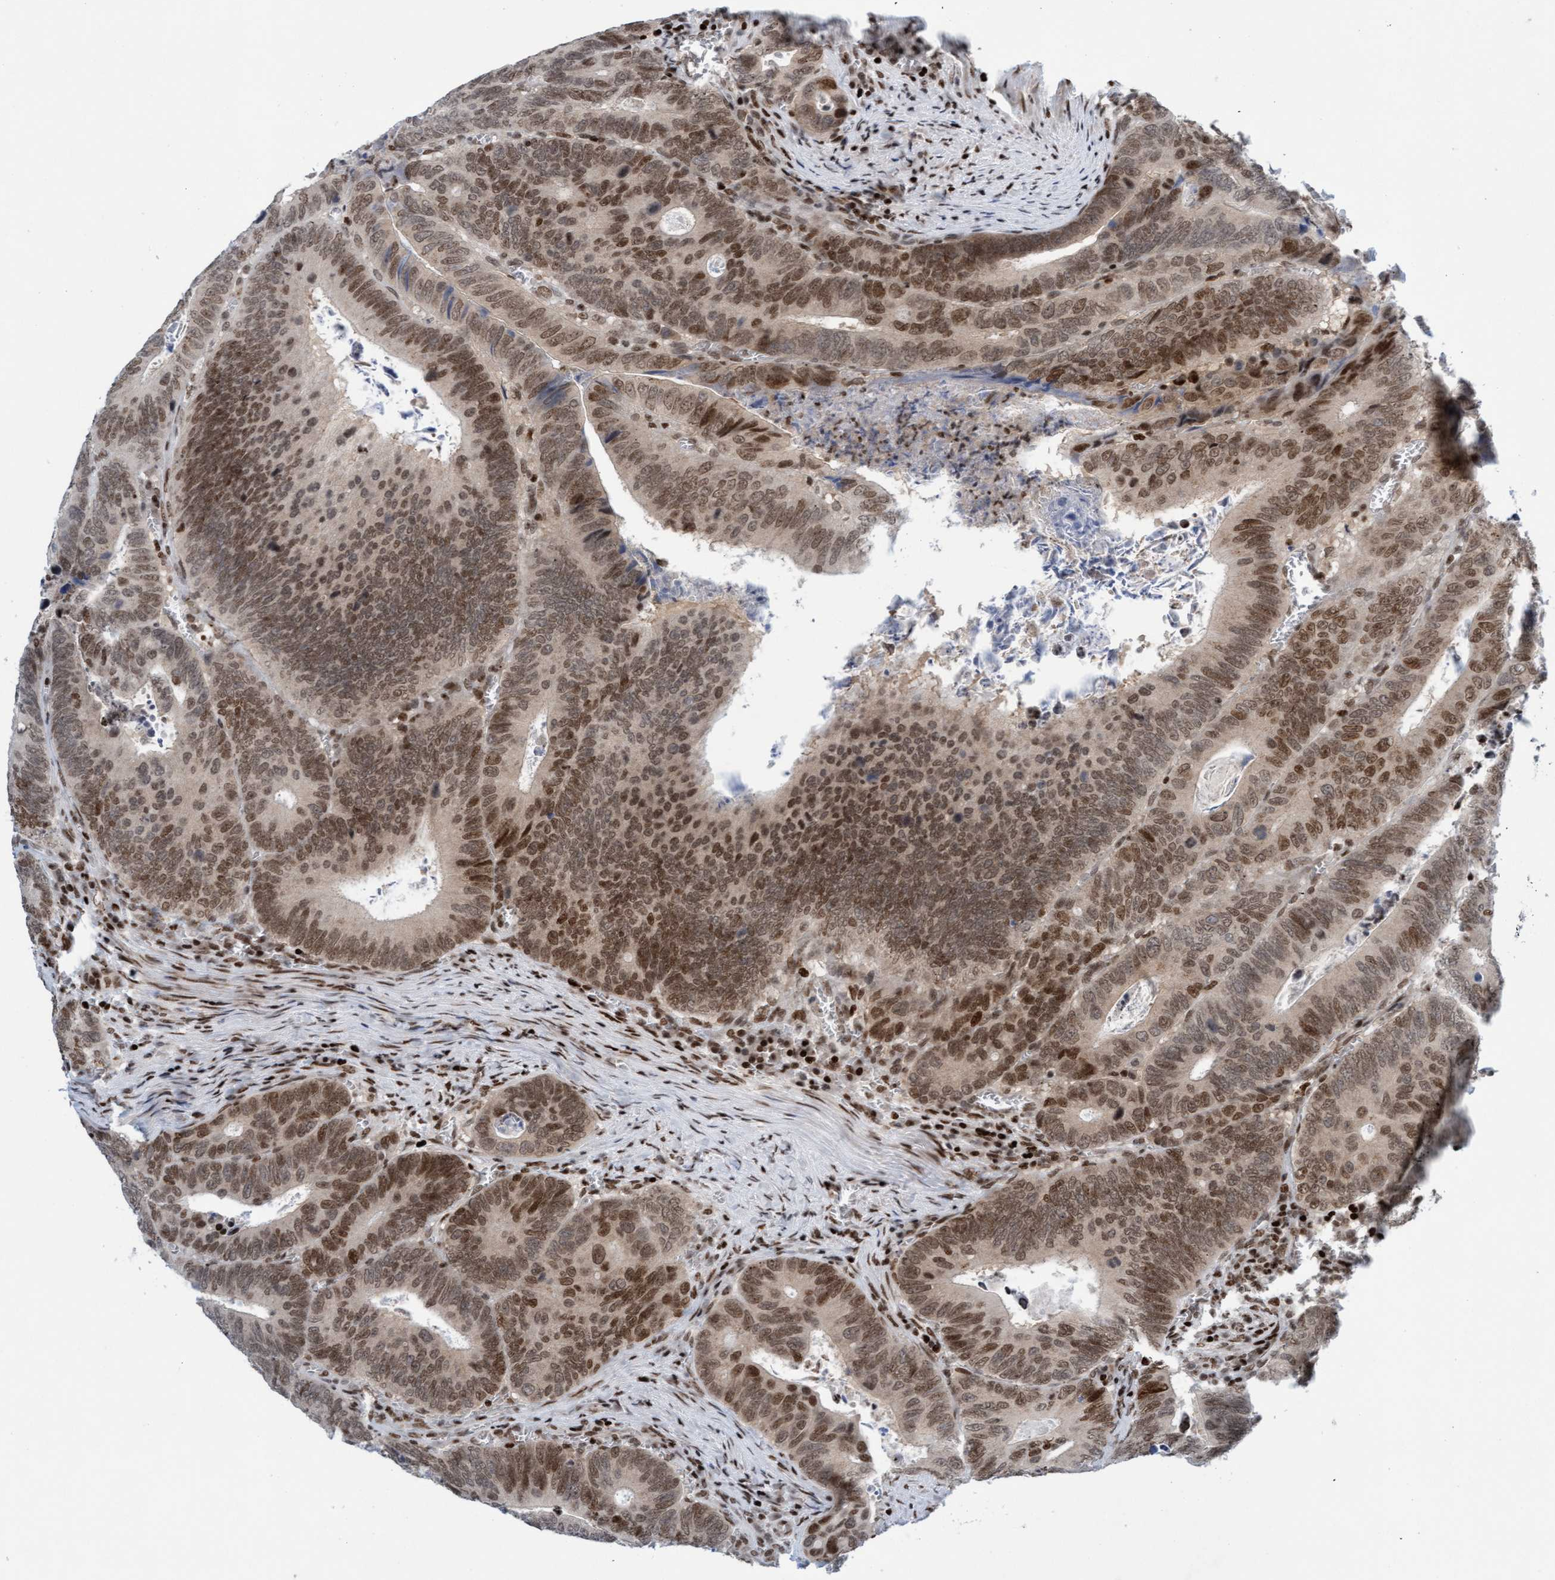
{"staining": {"intensity": "moderate", "quantity": ">75%", "location": "nuclear"}, "tissue": "colorectal cancer", "cell_type": "Tumor cells", "image_type": "cancer", "snomed": [{"axis": "morphology", "description": "Inflammation, NOS"}, {"axis": "morphology", "description": "Adenocarcinoma, NOS"}, {"axis": "topography", "description": "Colon"}], "caption": "Protein expression by IHC shows moderate nuclear staining in about >75% of tumor cells in colorectal adenocarcinoma. The staining was performed using DAB, with brown indicating positive protein expression. Nuclei are stained blue with hematoxylin.", "gene": "GLRX2", "patient": {"sex": "male", "age": 72}}